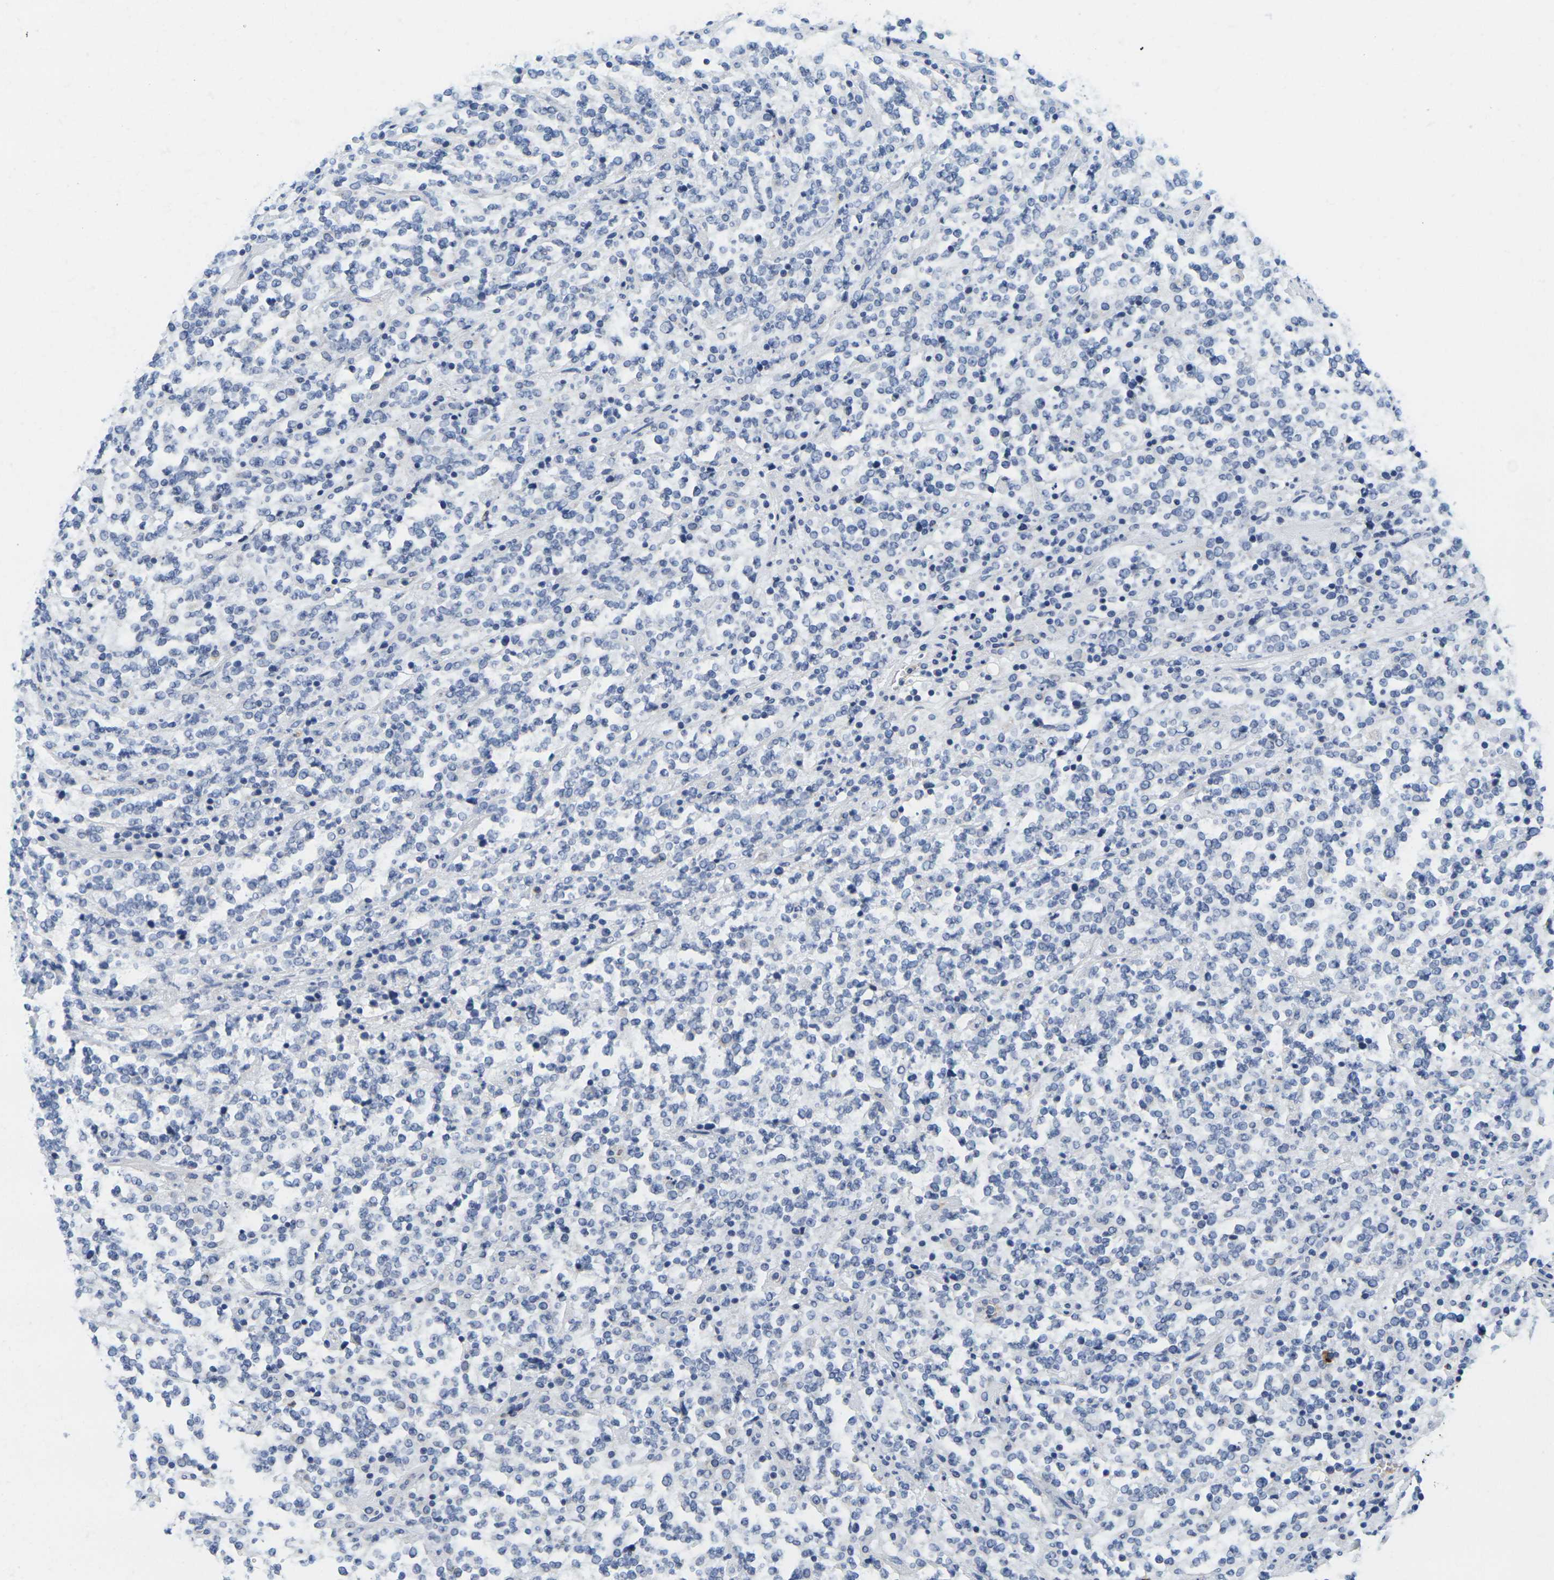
{"staining": {"intensity": "negative", "quantity": "none", "location": "none"}, "tissue": "lymphoma", "cell_type": "Tumor cells", "image_type": "cancer", "snomed": [{"axis": "morphology", "description": "Malignant lymphoma, non-Hodgkin's type, High grade"}, {"axis": "topography", "description": "Soft tissue"}], "caption": "Protein analysis of high-grade malignant lymphoma, non-Hodgkin's type exhibits no significant positivity in tumor cells.", "gene": "KLK5", "patient": {"sex": "male", "age": 18}}